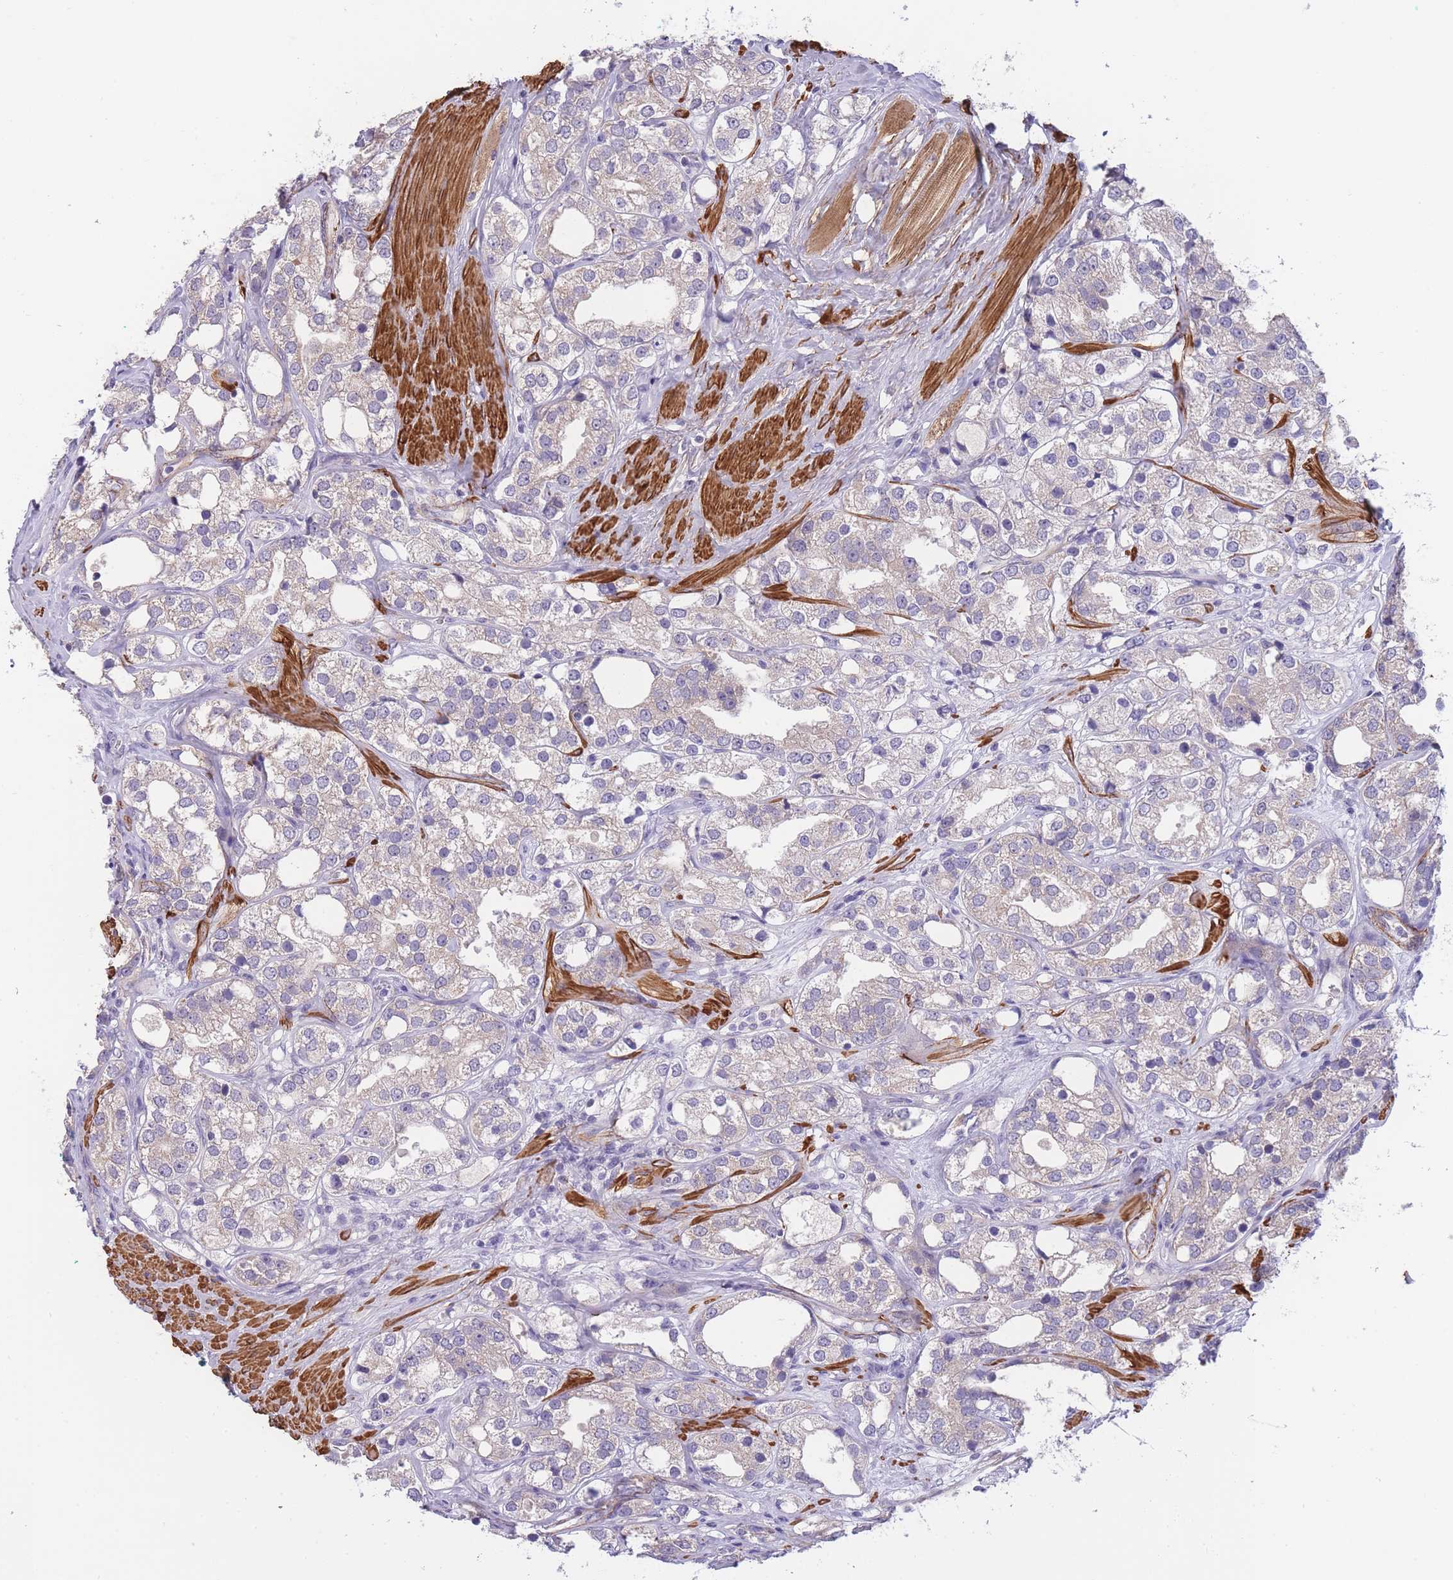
{"staining": {"intensity": "negative", "quantity": "none", "location": "none"}, "tissue": "prostate cancer", "cell_type": "Tumor cells", "image_type": "cancer", "snomed": [{"axis": "morphology", "description": "Adenocarcinoma, NOS"}, {"axis": "topography", "description": "Prostate"}], "caption": "Tumor cells show no significant protein positivity in adenocarcinoma (prostate). (DAB immunohistochemistry (IHC), high magnification).", "gene": "FAM124A", "patient": {"sex": "male", "age": 79}}